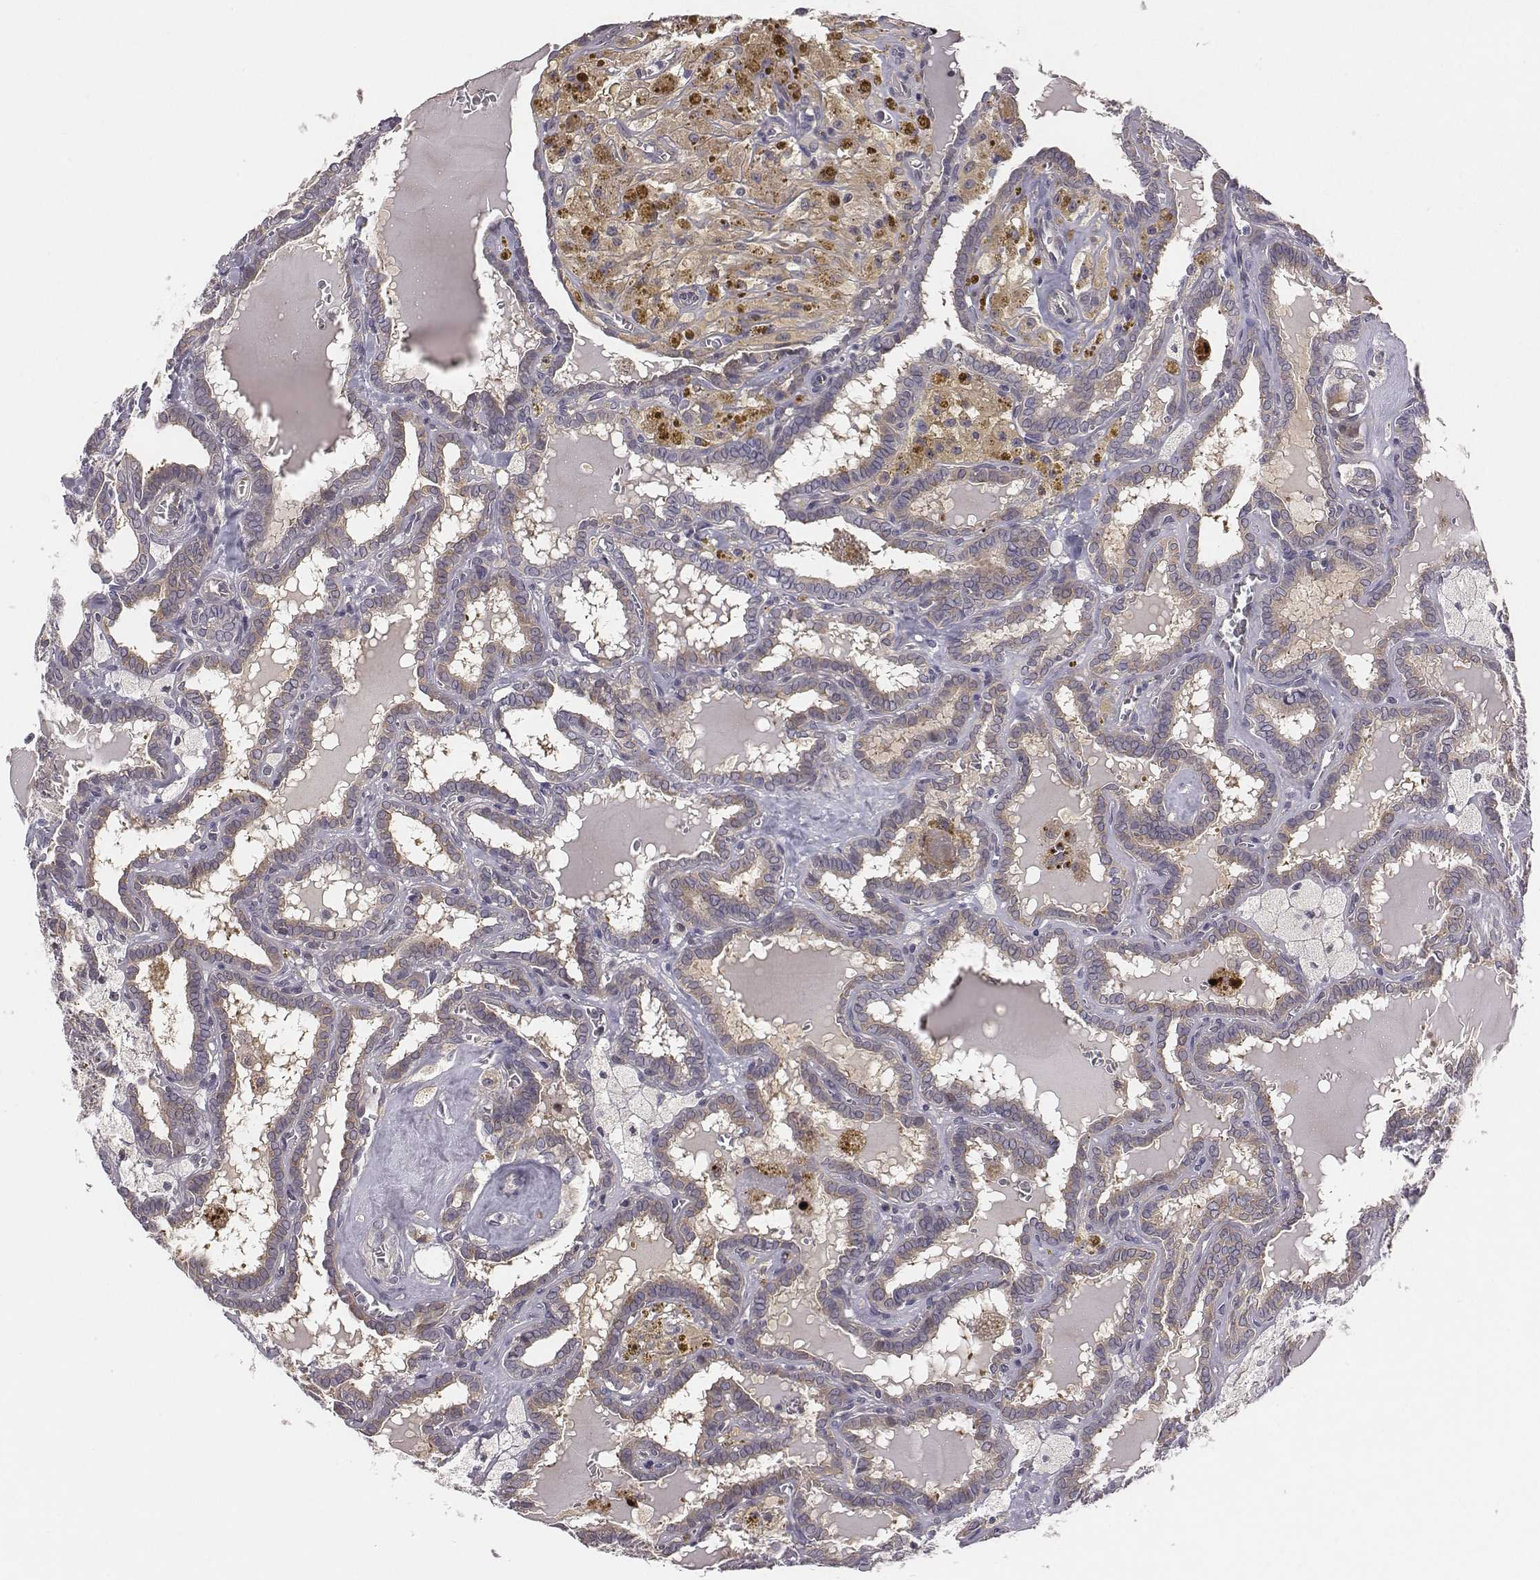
{"staining": {"intensity": "weak", "quantity": ">75%", "location": "cytoplasmic/membranous"}, "tissue": "thyroid cancer", "cell_type": "Tumor cells", "image_type": "cancer", "snomed": [{"axis": "morphology", "description": "Papillary adenocarcinoma, NOS"}, {"axis": "topography", "description": "Thyroid gland"}], "caption": "A brown stain labels weak cytoplasmic/membranous expression of a protein in papillary adenocarcinoma (thyroid) tumor cells.", "gene": "SMURF2", "patient": {"sex": "female", "age": 39}}